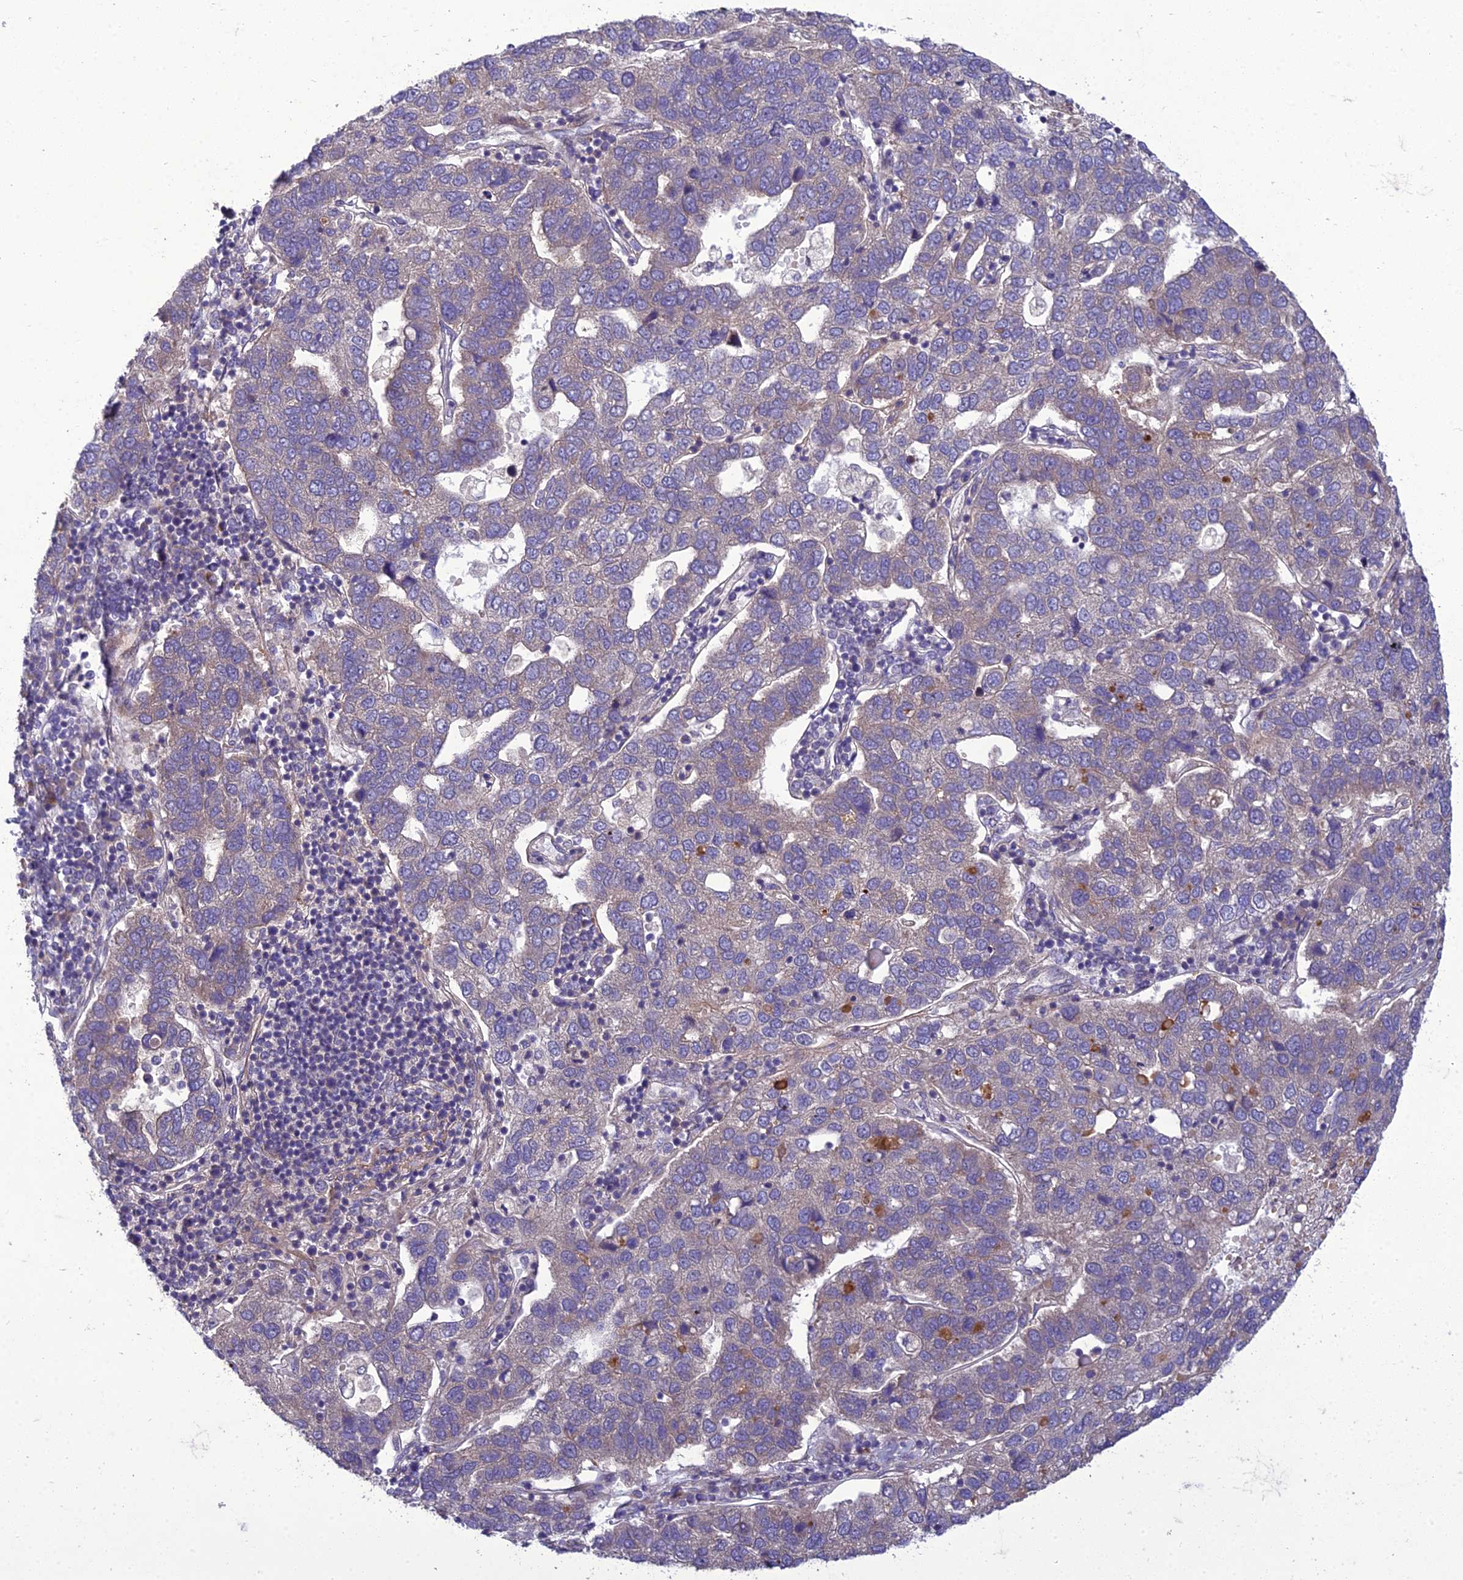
{"staining": {"intensity": "negative", "quantity": "none", "location": "none"}, "tissue": "pancreatic cancer", "cell_type": "Tumor cells", "image_type": "cancer", "snomed": [{"axis": "morphology", "description": "Adenocarcinoma, NOS"}, {"axis": "topography", "description": "Pancreas"}], "caption": "There is no significant expression in tumor cells of pancreatic cancer (adenocarcinoma).", "gene": "ADIPOR2", "patient": {"sex": "female", "age": 61}}